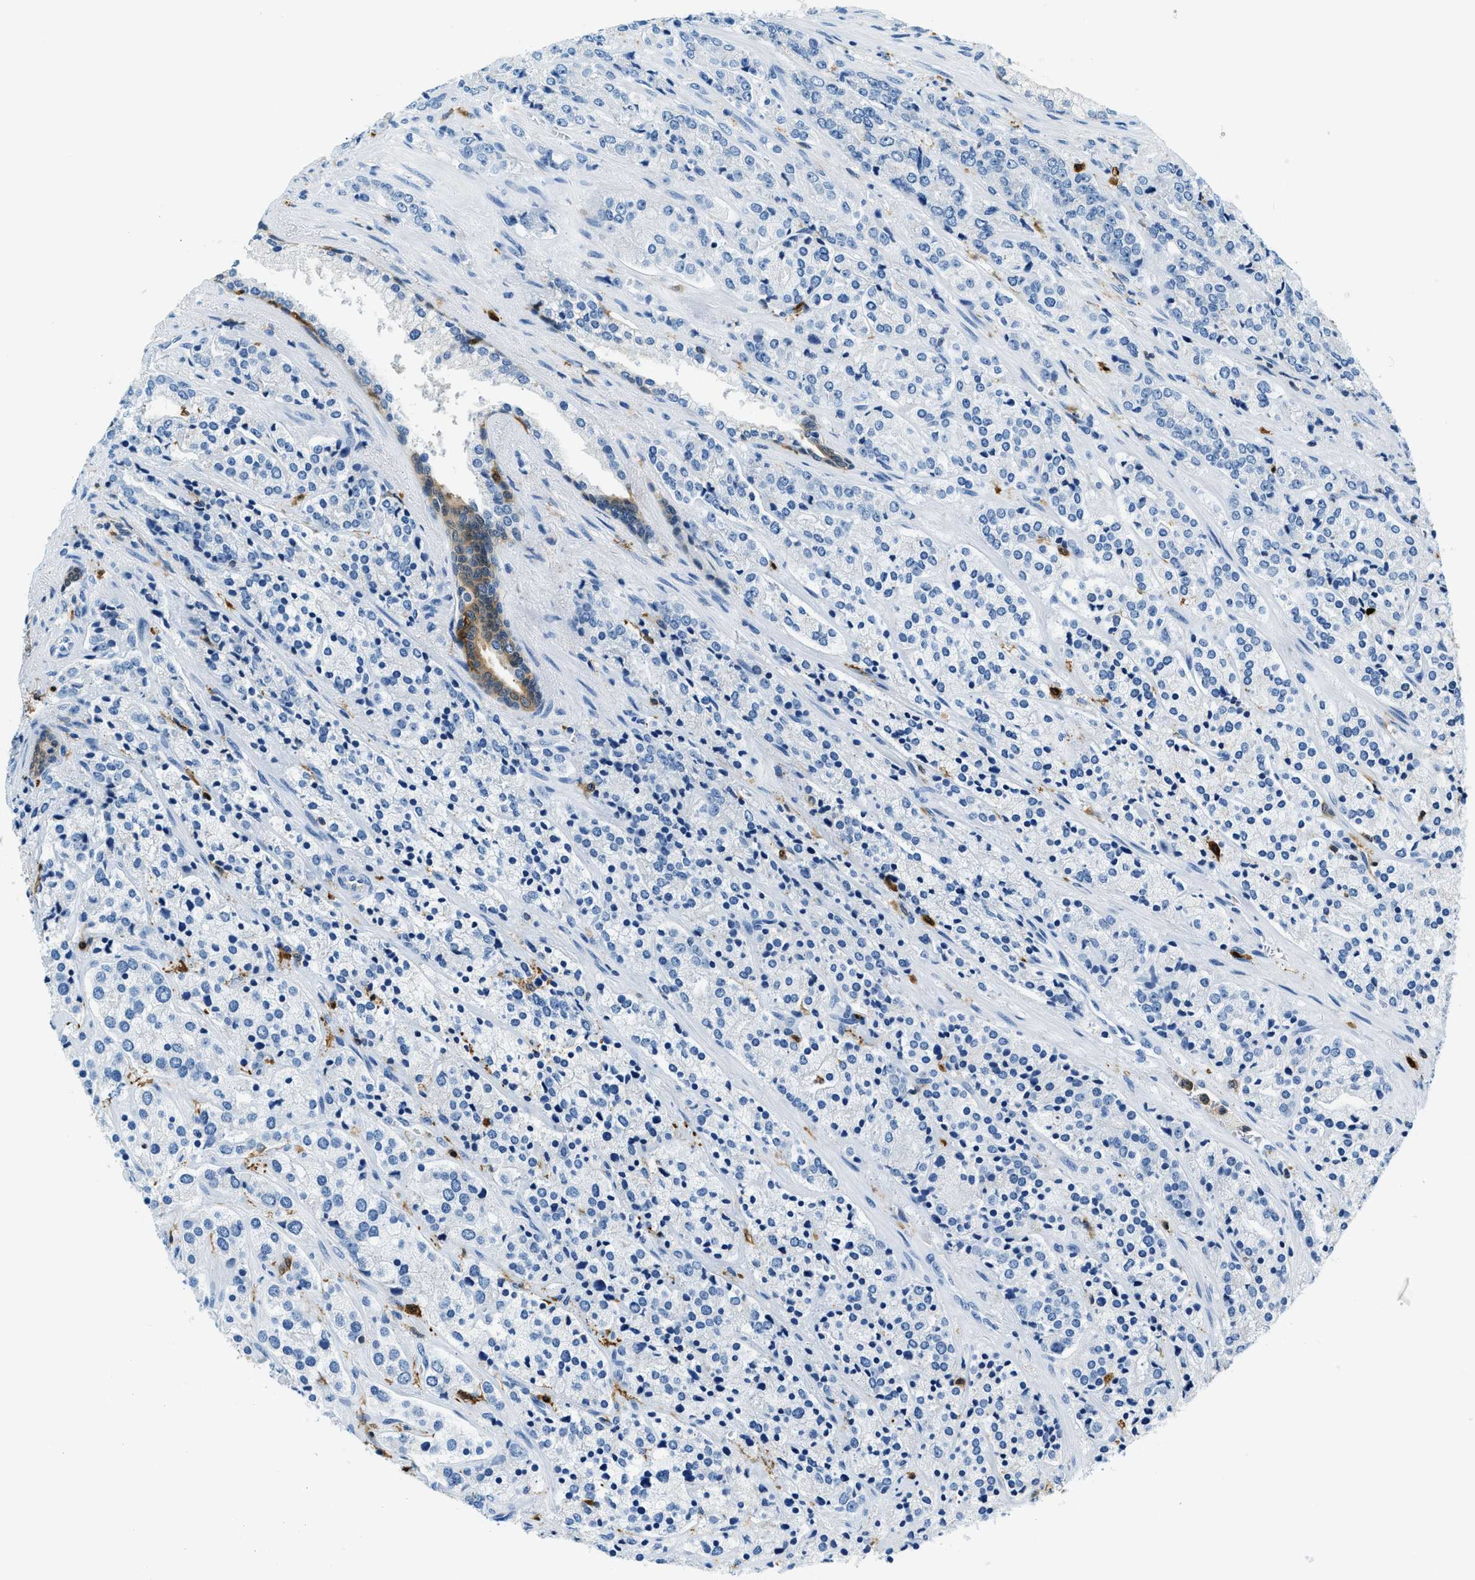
{"staining": {"intensity": "negative", "quantity": "none", "location": "none"}, "tissue": "prostate cancer", "cell_type": "Tumor cells", "image_type": "cancer", "snomed": [{"axis": "morphology", "description": "Adenocarcinoma, High grade"}, {"axis": "topography", "description": "Prostate"}], "caption": "Protein analysis of prostate cancer (adenocarcinoma (high-grade)) exhibits no significant expression in tumor cells.", "gene": "CAPG", "patient": {"sex": "male", "age": 71}}